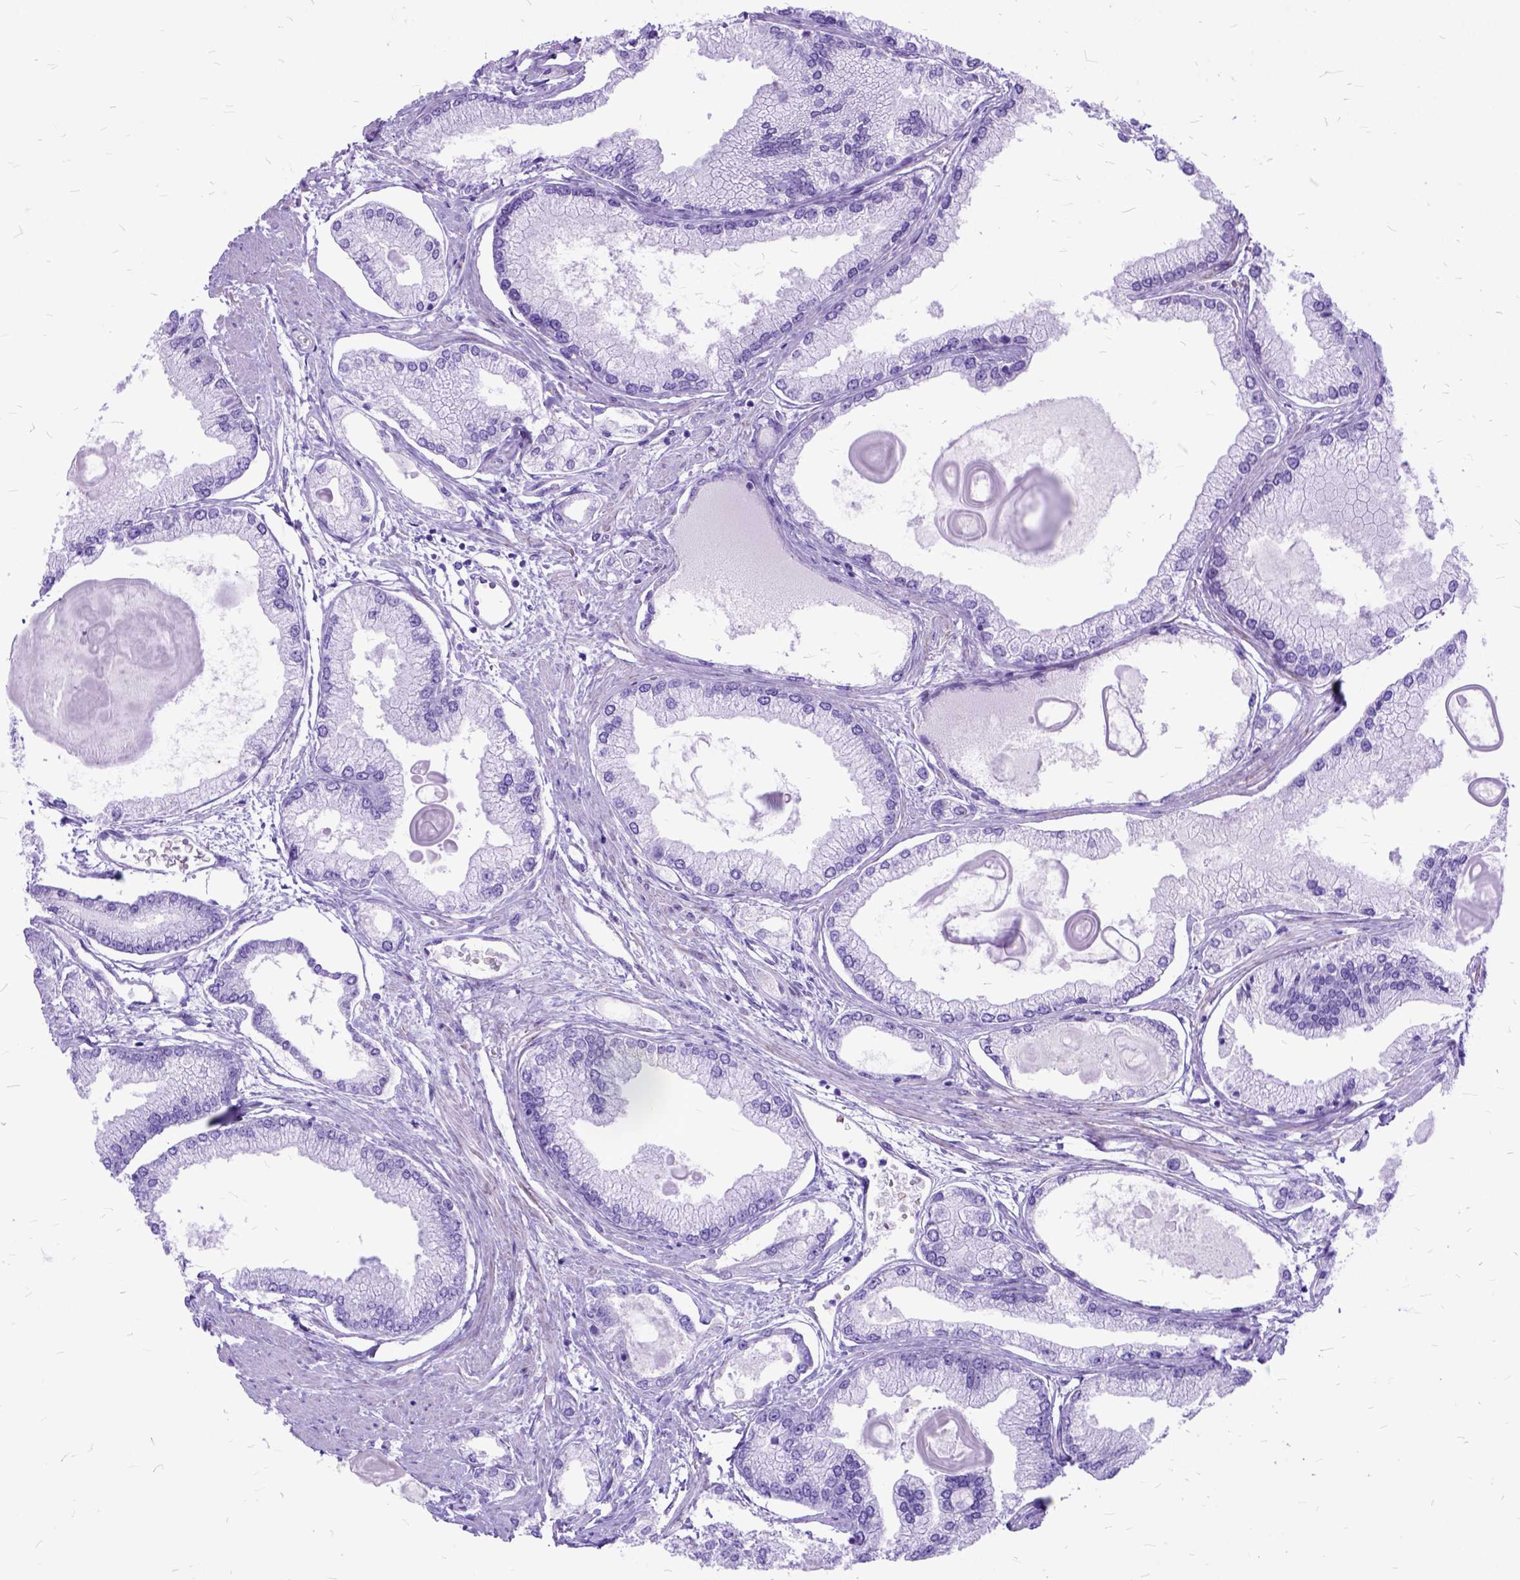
{"staining": {"intensity": "negative", "quantity": "none", "location": "none"}, "tissue": "prostate cancer", "cell_type": "Tumor cells", "image_type": "cancer", "snomed": [{"axis": "morphology", "description": "Adenocarcinoma, High grade"}, {"axis": "topography", "description": "Prostate"}], "caption": "This is an immunohistochemistry micrograph of prostate cancer (adenocarcinoma (high-grade)). There is no staining in tumor cells.", "gene": "ARL9", "patient": {"sex": "male", "age": 68}}